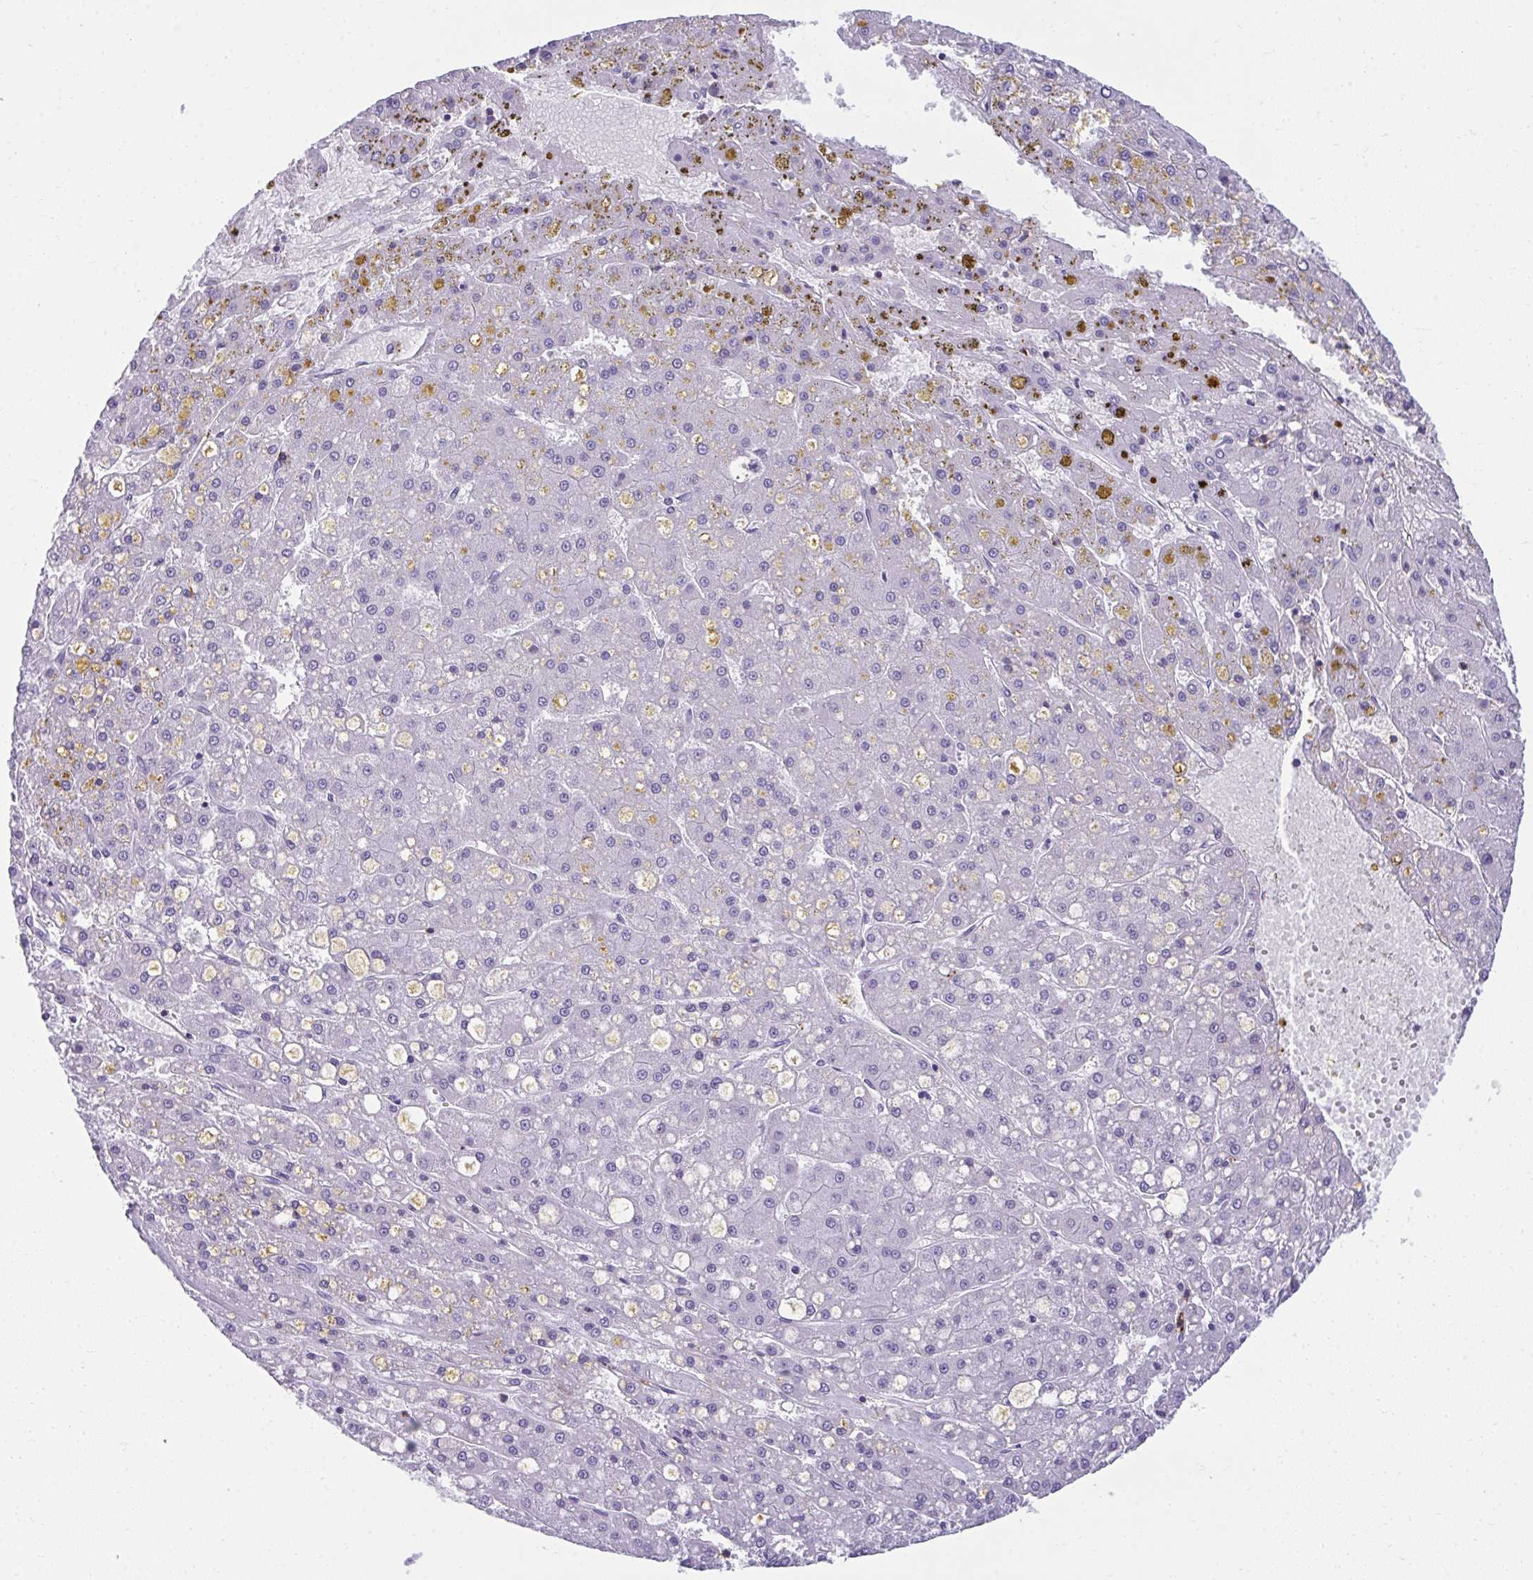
{"staining": {"intensity": "negative", "quantity": "none", "location": "none"}, "tissue": "liver cancer", "cell_type": "Tumor cells", "image_type": "cancer", "snomed": [{"axis": "morphology", "description": "Carcinoma, Hepatocellular, NOS"}, {"axis": "topography", "description": "Liver"}], "caption": "Tumor cells are negative for brown protein staining in liver cancer.", "gene": "SPN", "patient": {"sex": "male", "age": 67}}